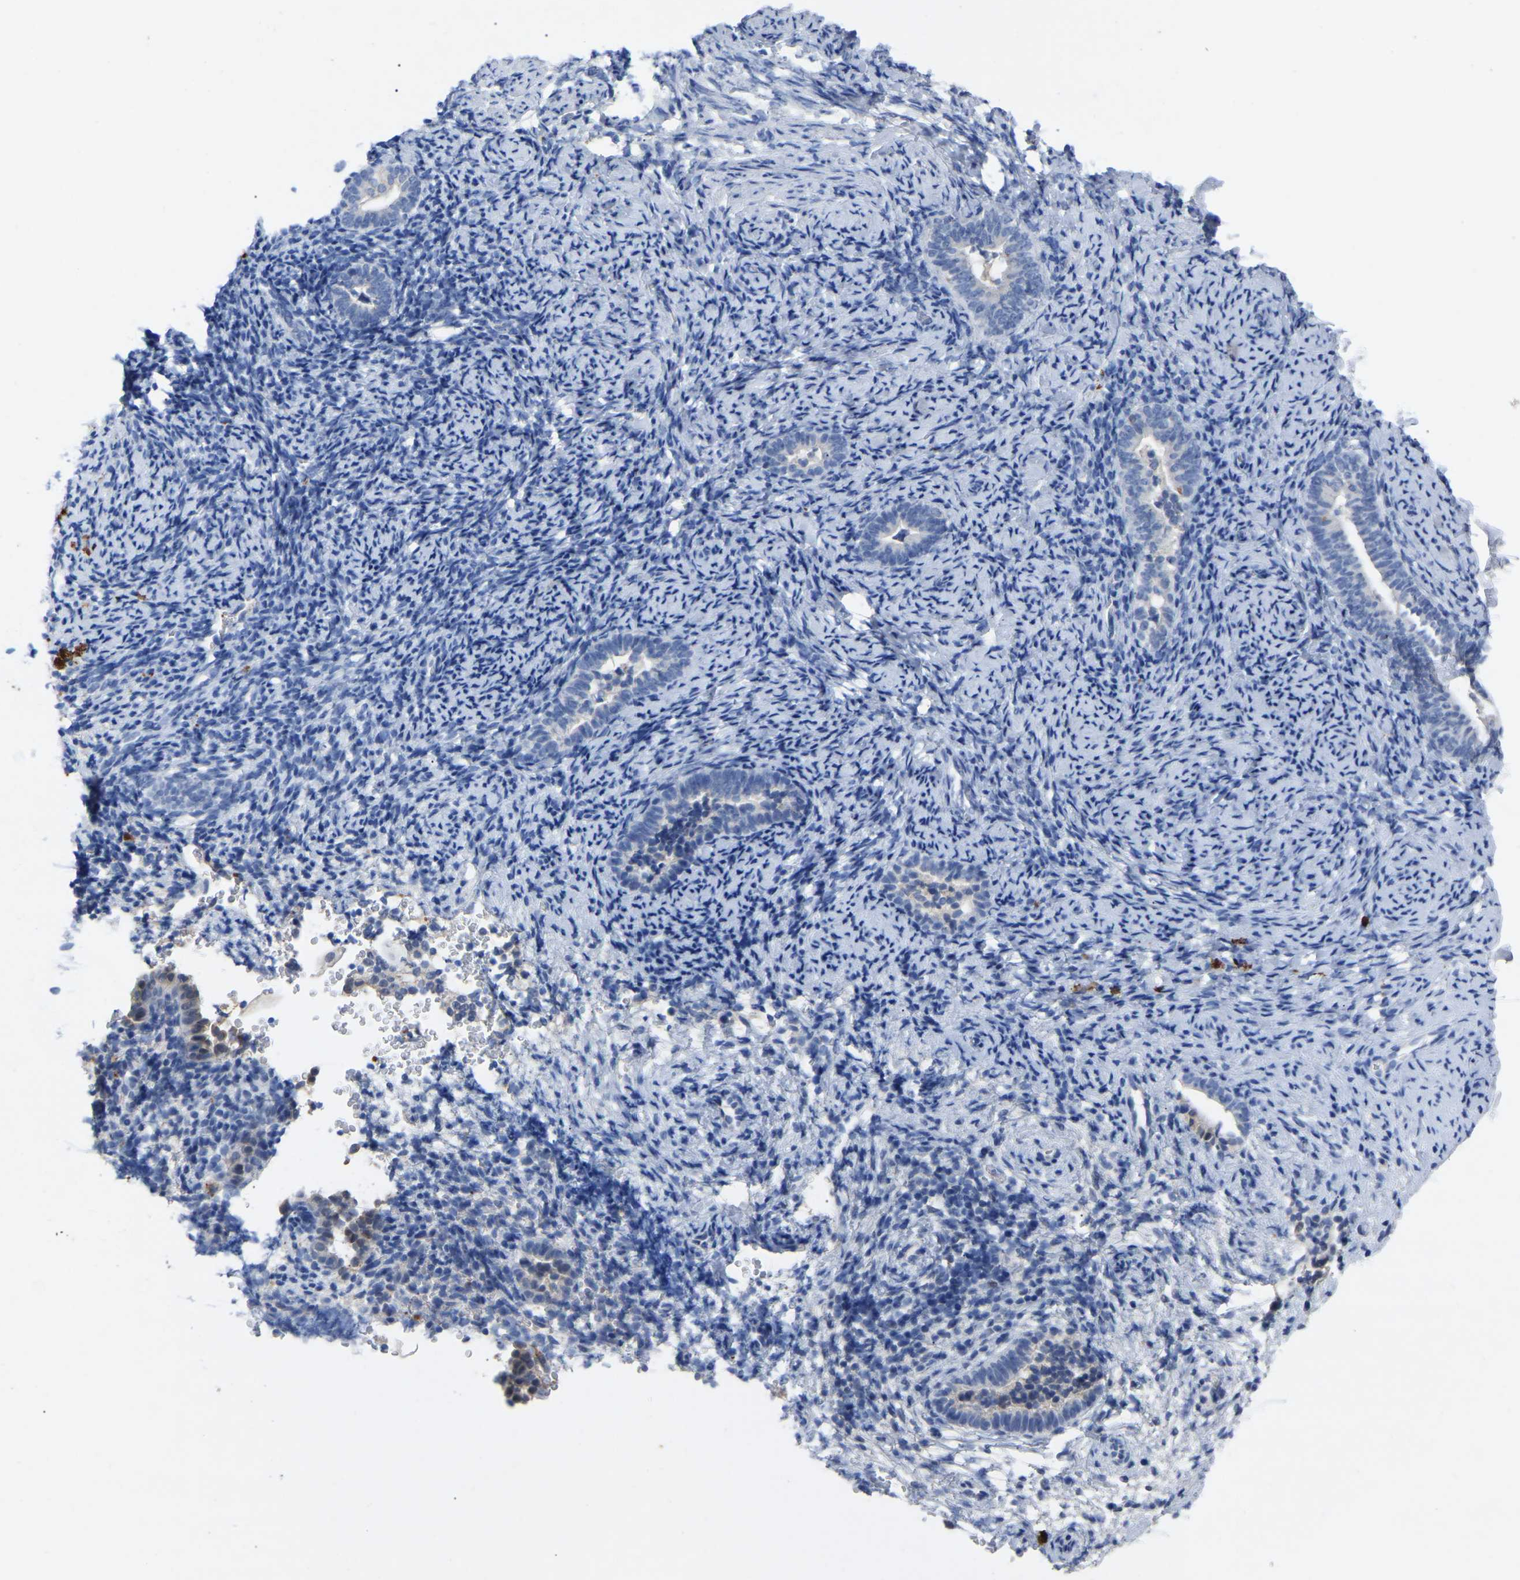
{"staining": {"intensity": "negative", "quantity": "none", "location": "none"}, "tissue": "endometrium", "cell_type": "Cells in endometrial stroma", "image_type": "normal", "snomed": [{"axis": "morphology", "description": "Normal tissue, NOS"}, {"axis": "topography", "description": "Endometrium"}], "caption": "Immunohistochemistry (IHC) of benign endometrium displays no expression in cells in endometrial stroma.", "gene": "SMPD2", "patient": {"sex": "female", "age": 51}}